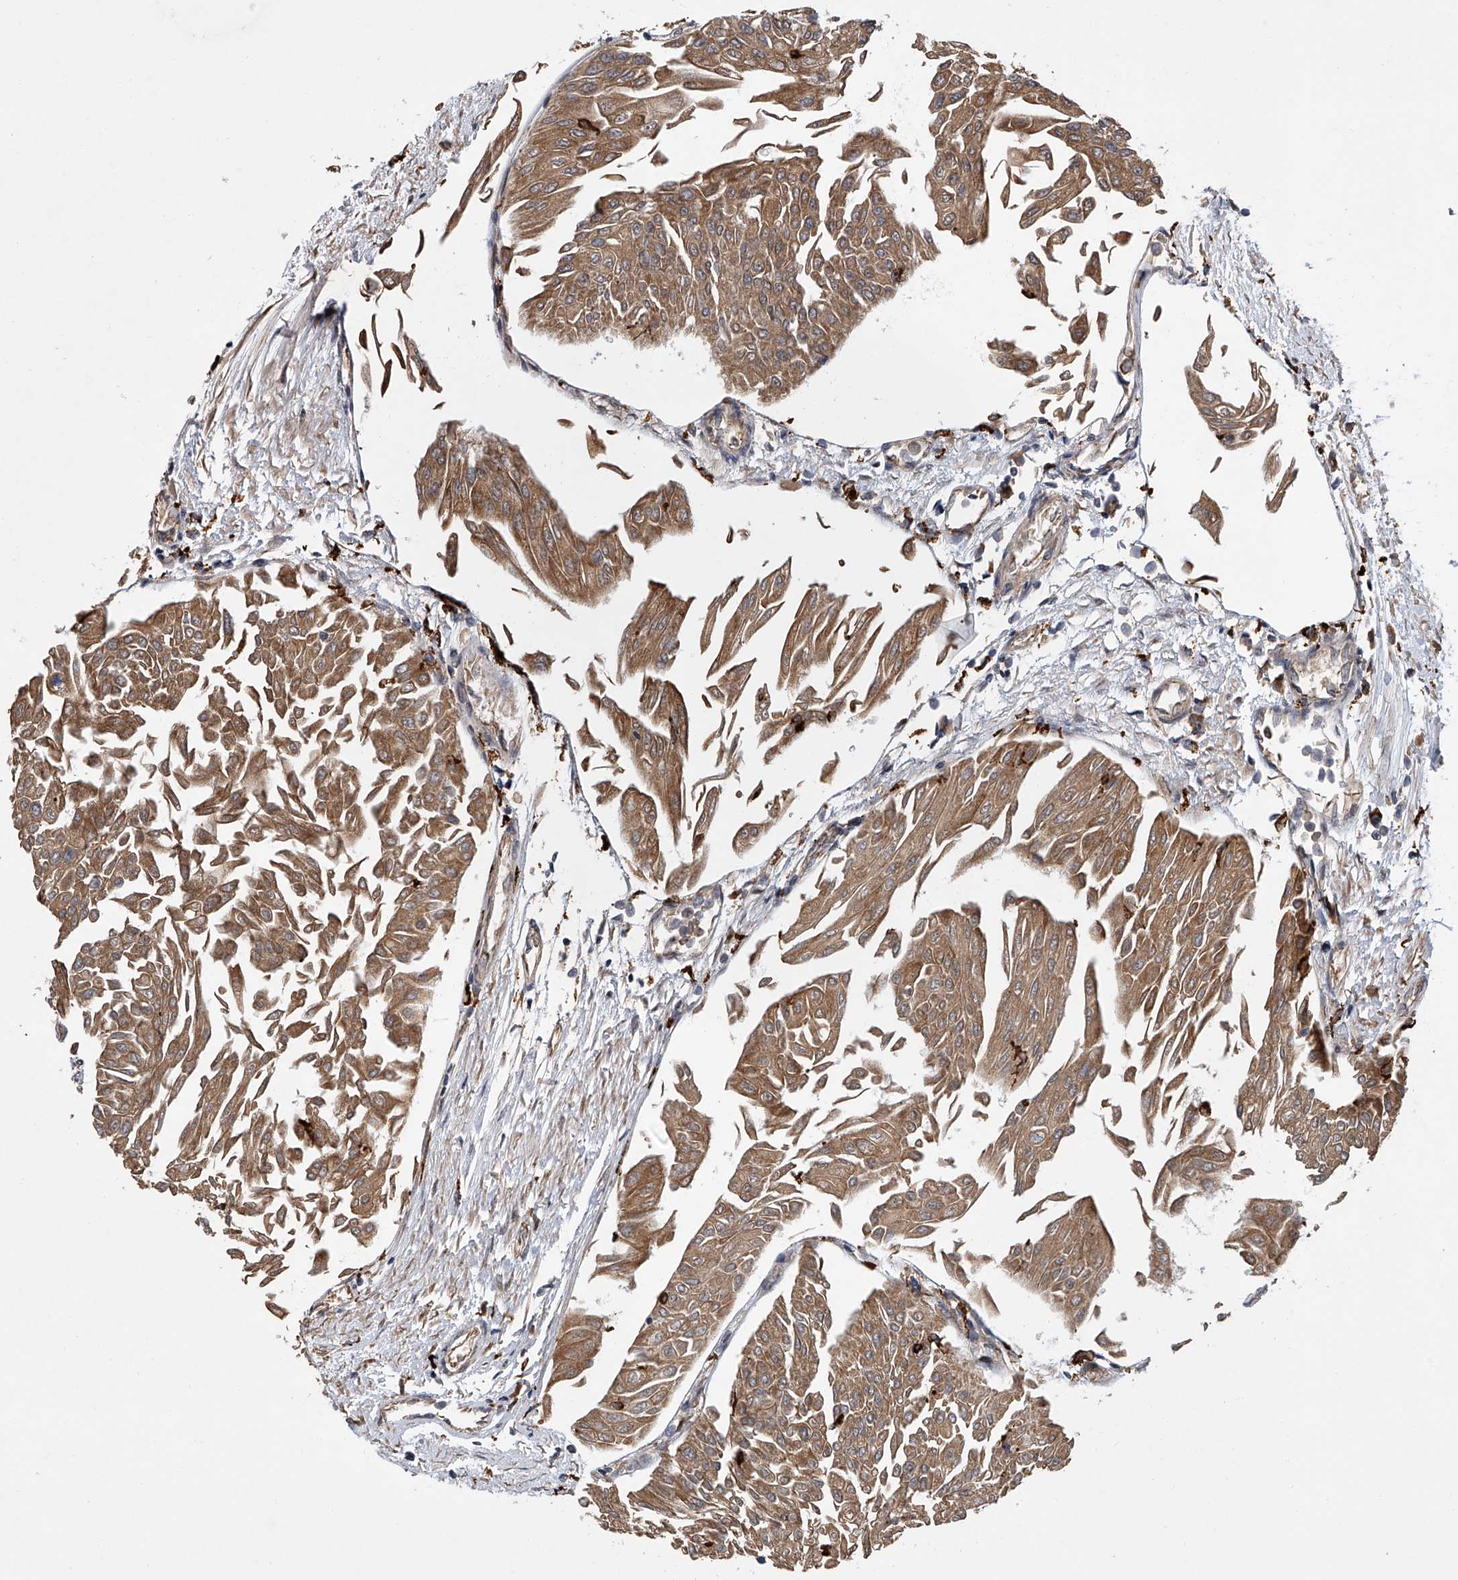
{"staining": {"intensity": "moderate", "quantity": ">75%", "location": "cytoplasmic/membranous"}, "tissue": "urothelial cancer", "cell_type": "Tumor cells", "image_type": "cancer", "snomed": [{"axis": "morphology", "description": "Urothelial carcinoma, Low grade"}, {"axis": "topography", "description": "Urinary bladder"}], "caption": "Urothelial cancer stained for a protein (brown) reveals moderate cytoplasmic/membranous positive positivity in approximately >75% of tumor cells.", "gene": "TRIM8", "patient": {"sex": "male", "age": 67}}